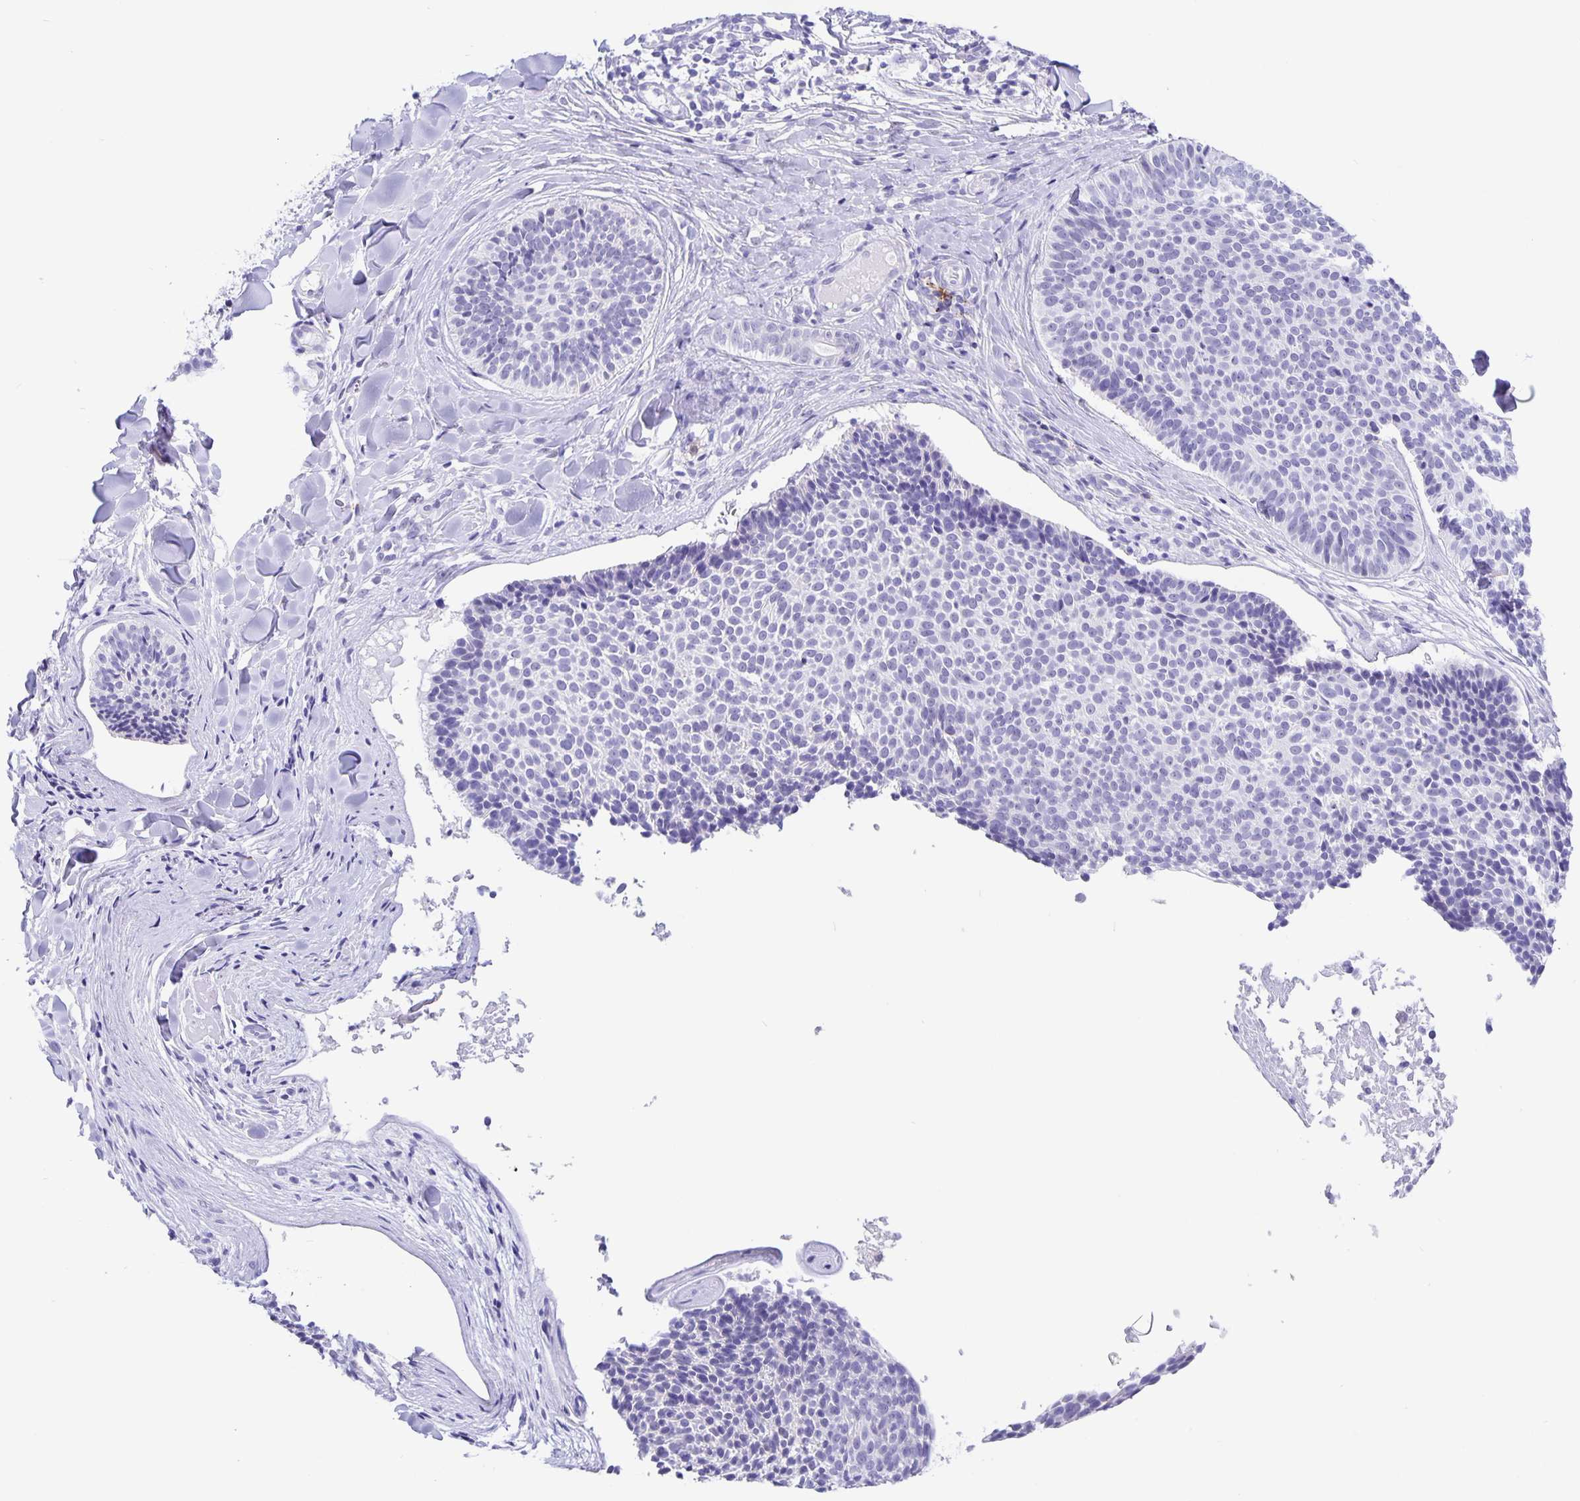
{"staining": {"intensity": "negative", "quantity": "none", "location": "none"}, "tissue": "skin cancer", "cell_type": "Tumor cells", "image_type": "cancer", "snomed": [{"axis": "morphology", "description": "Basal cell carcinoma"}, {"axis": "topography", "description": "Skin"}], "caption": "This image is of skin cancer (basal cell carcinoma) stained with immunohistochemistry to label a protein in brown with the nuclei are counter-stained blue. There is no expression in tumor cells.", "gene": "ERMN", "patient": {"sex": "male", "age": 82}}